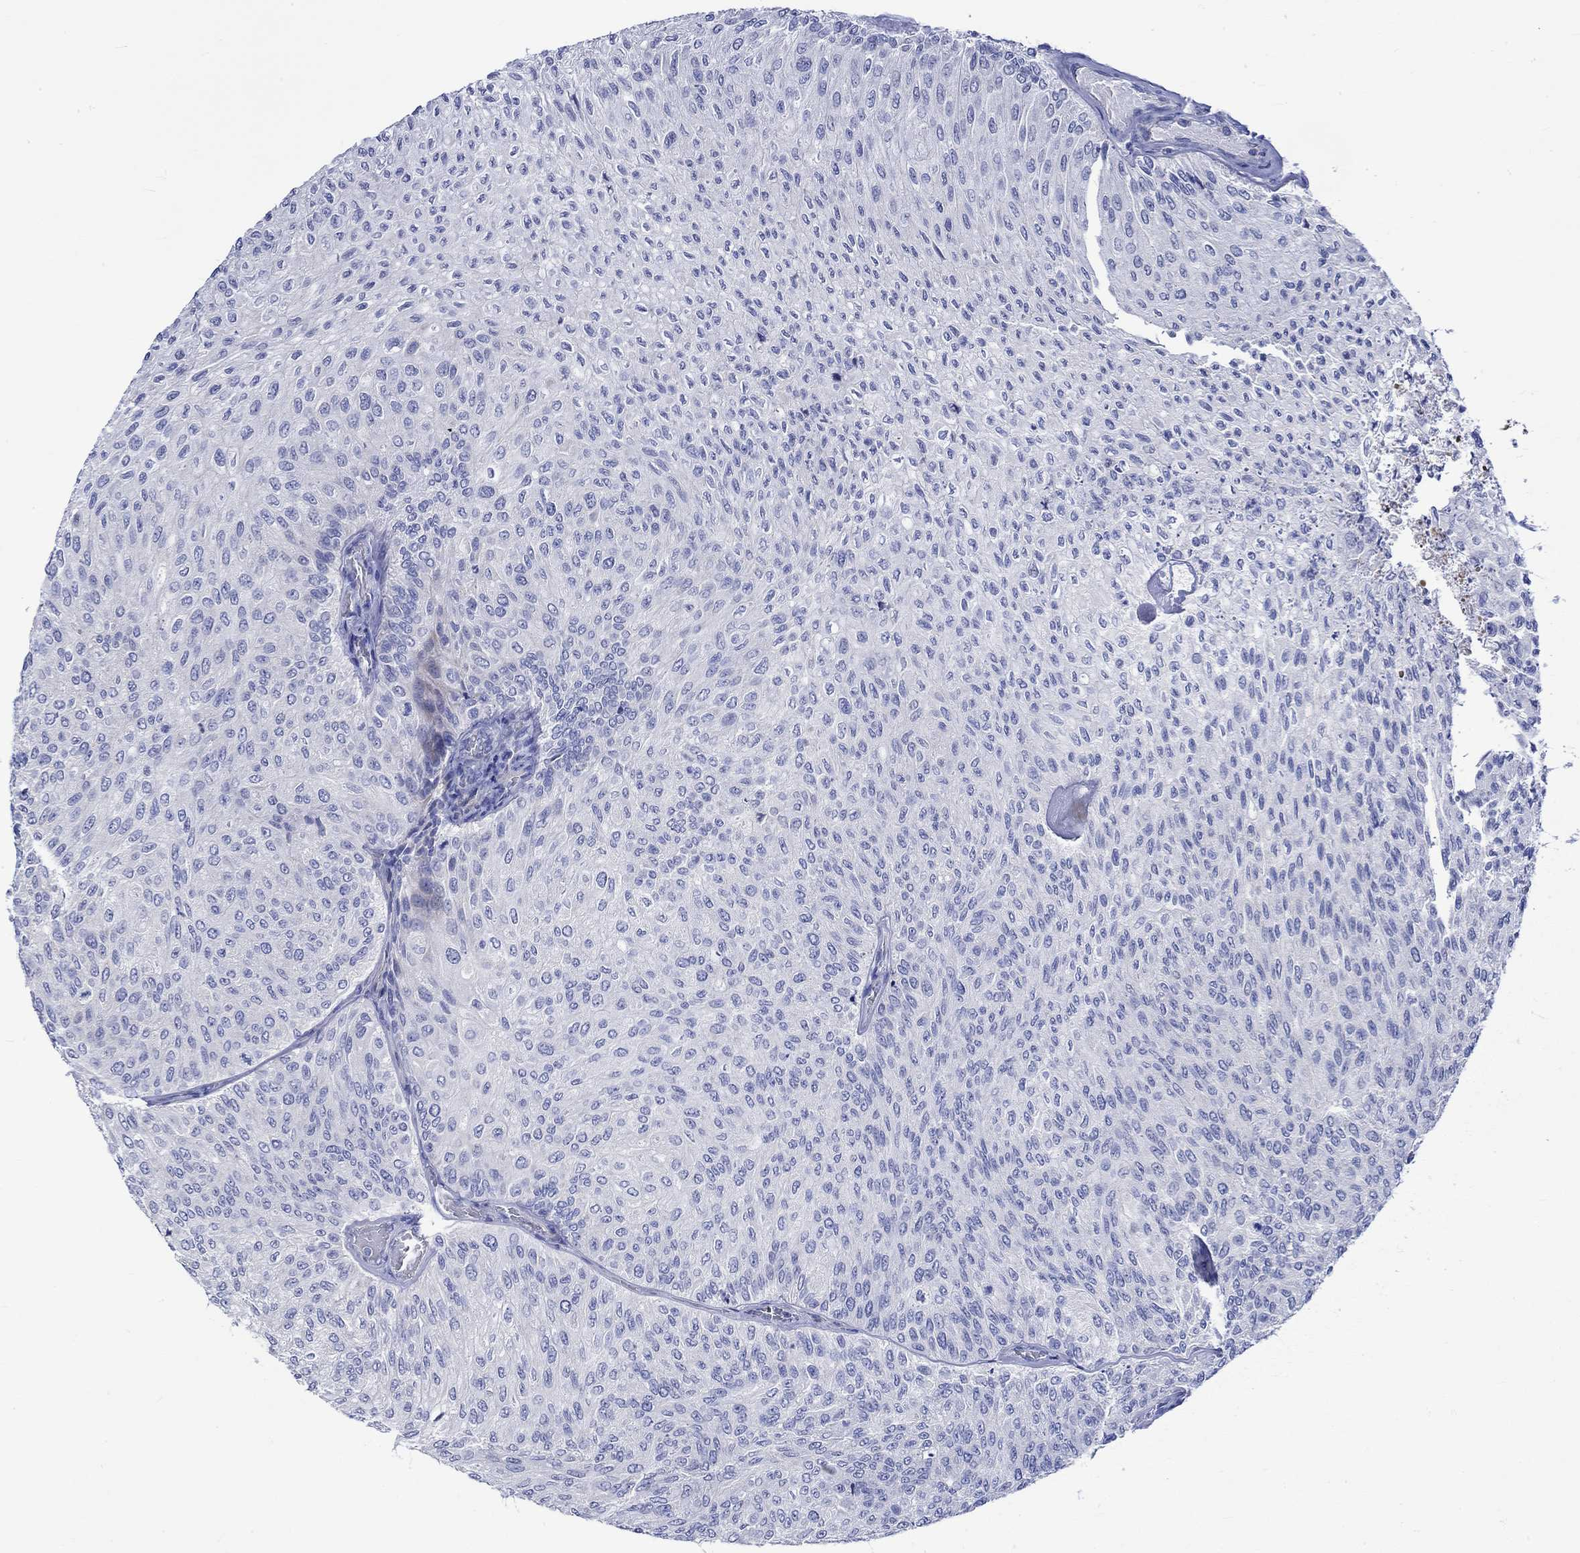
{"staining": {"intensity": "negative", "quantity": "none", "location": "none"}, "tissue": "urothelial cancer", "cell_type": "Tumor cells", "image_type": "cancer", "snomed": [{"axis": "morphology", "description": "Urothelial carcinoma, Low grade"}, {"axis": "topography", "description": "Urinary bladder"}], "caption": "DAB immunohistochemical staining of human urothelial cancer demonstrates no significant positivity in tumor cells.", "gene": "NRIP3", "patient": {"sex": "male", "age": 78}}